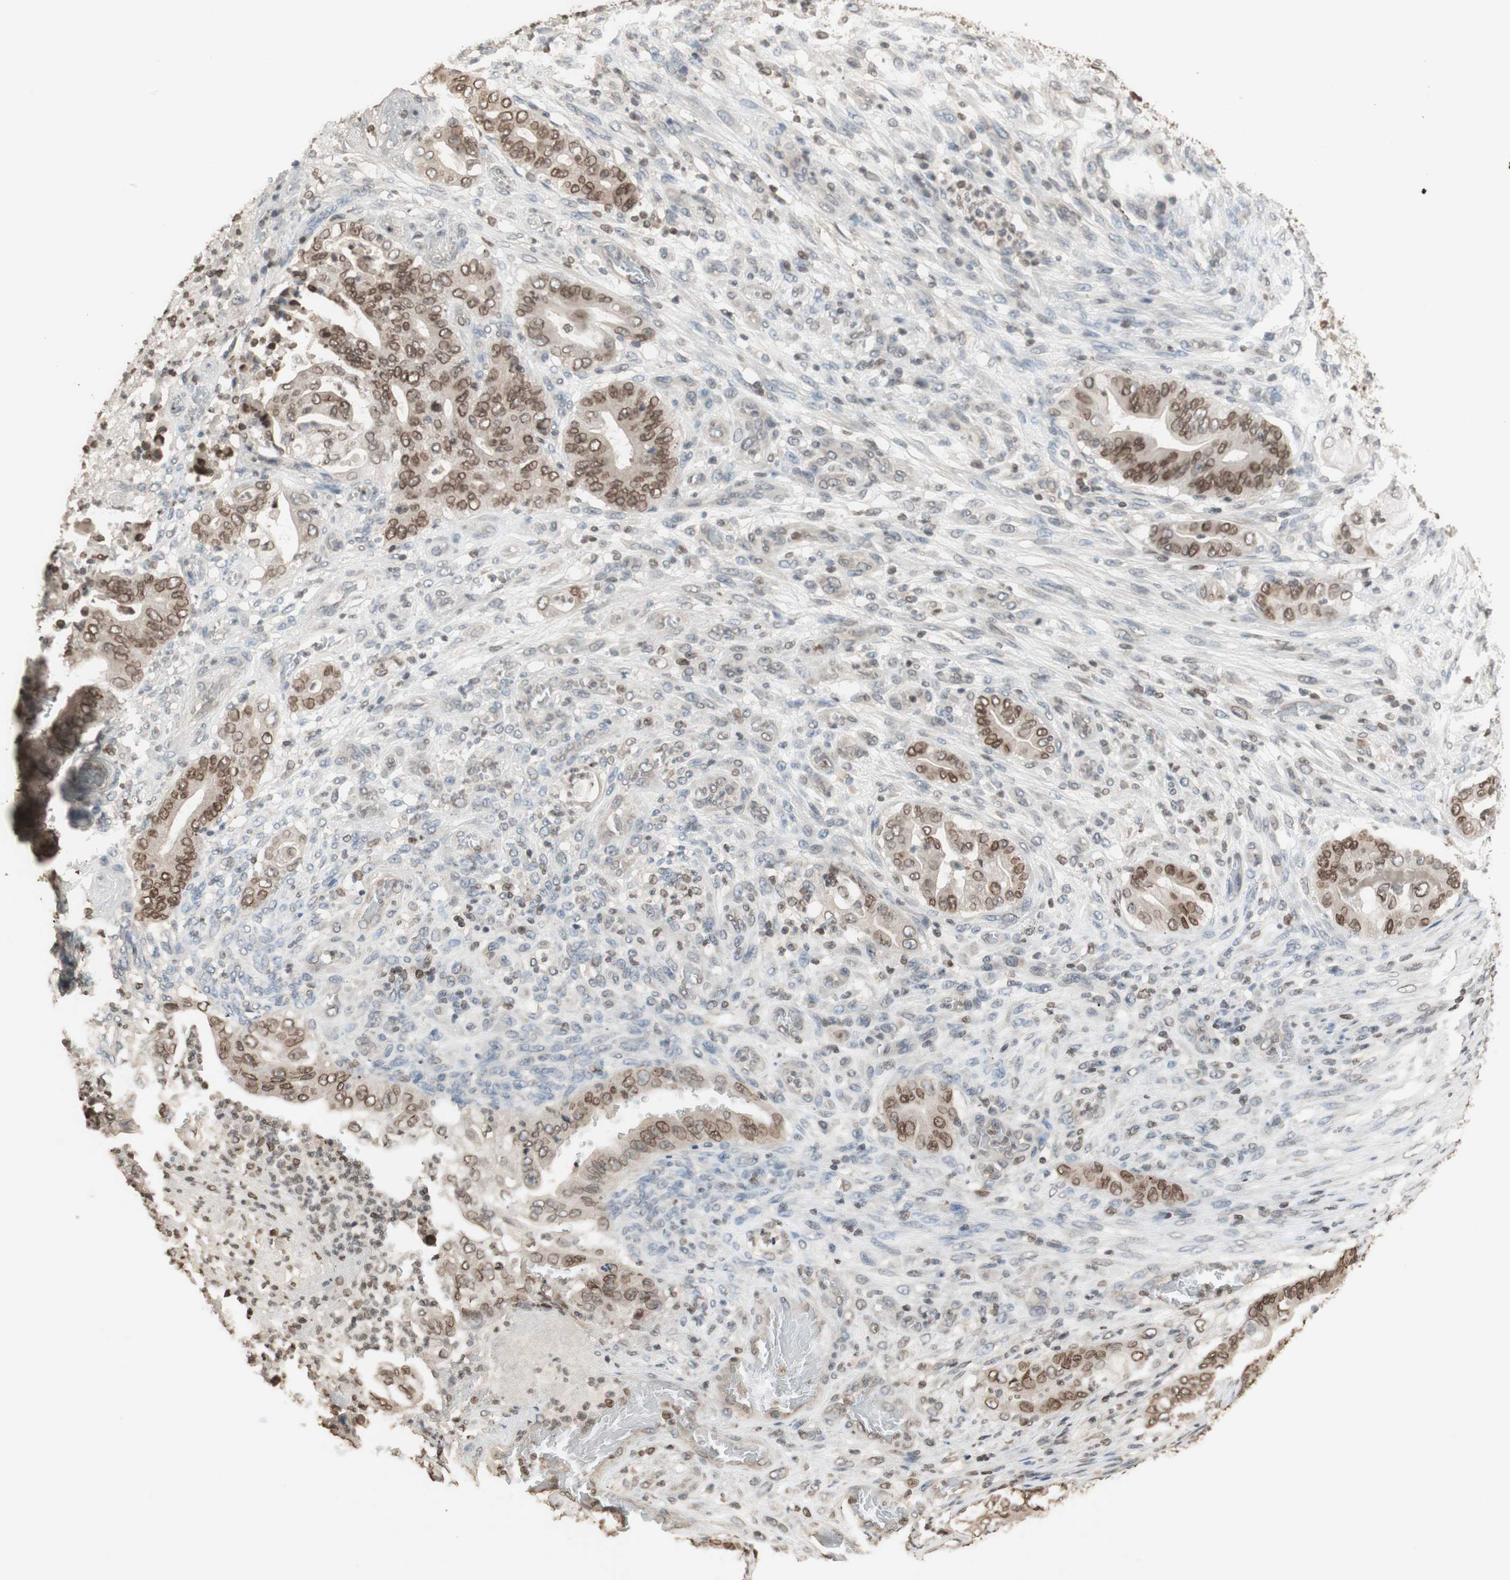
{"staining": {"intensity": "moderate", "quantity": ">75%", "location": "cytoplasmic/membranous,nuclear"}, "tissue": "stomach cancer", "cell_type": "Tumor cells", "image_type": "cancer", "snomed": [{"axis": "morphology", "description": "Adenocarcinoma, NOS"}, {"axis": "topography", "description": "Stomach"}], "caption": "Stomach cancer stained for a protein (brown) demonstrates moderate cytoplasmic/membranous and nuclear positive staining in about >75% of tumor cells.", "gene": "TMPO", "patient": {"sex": "female", "age": 73}}